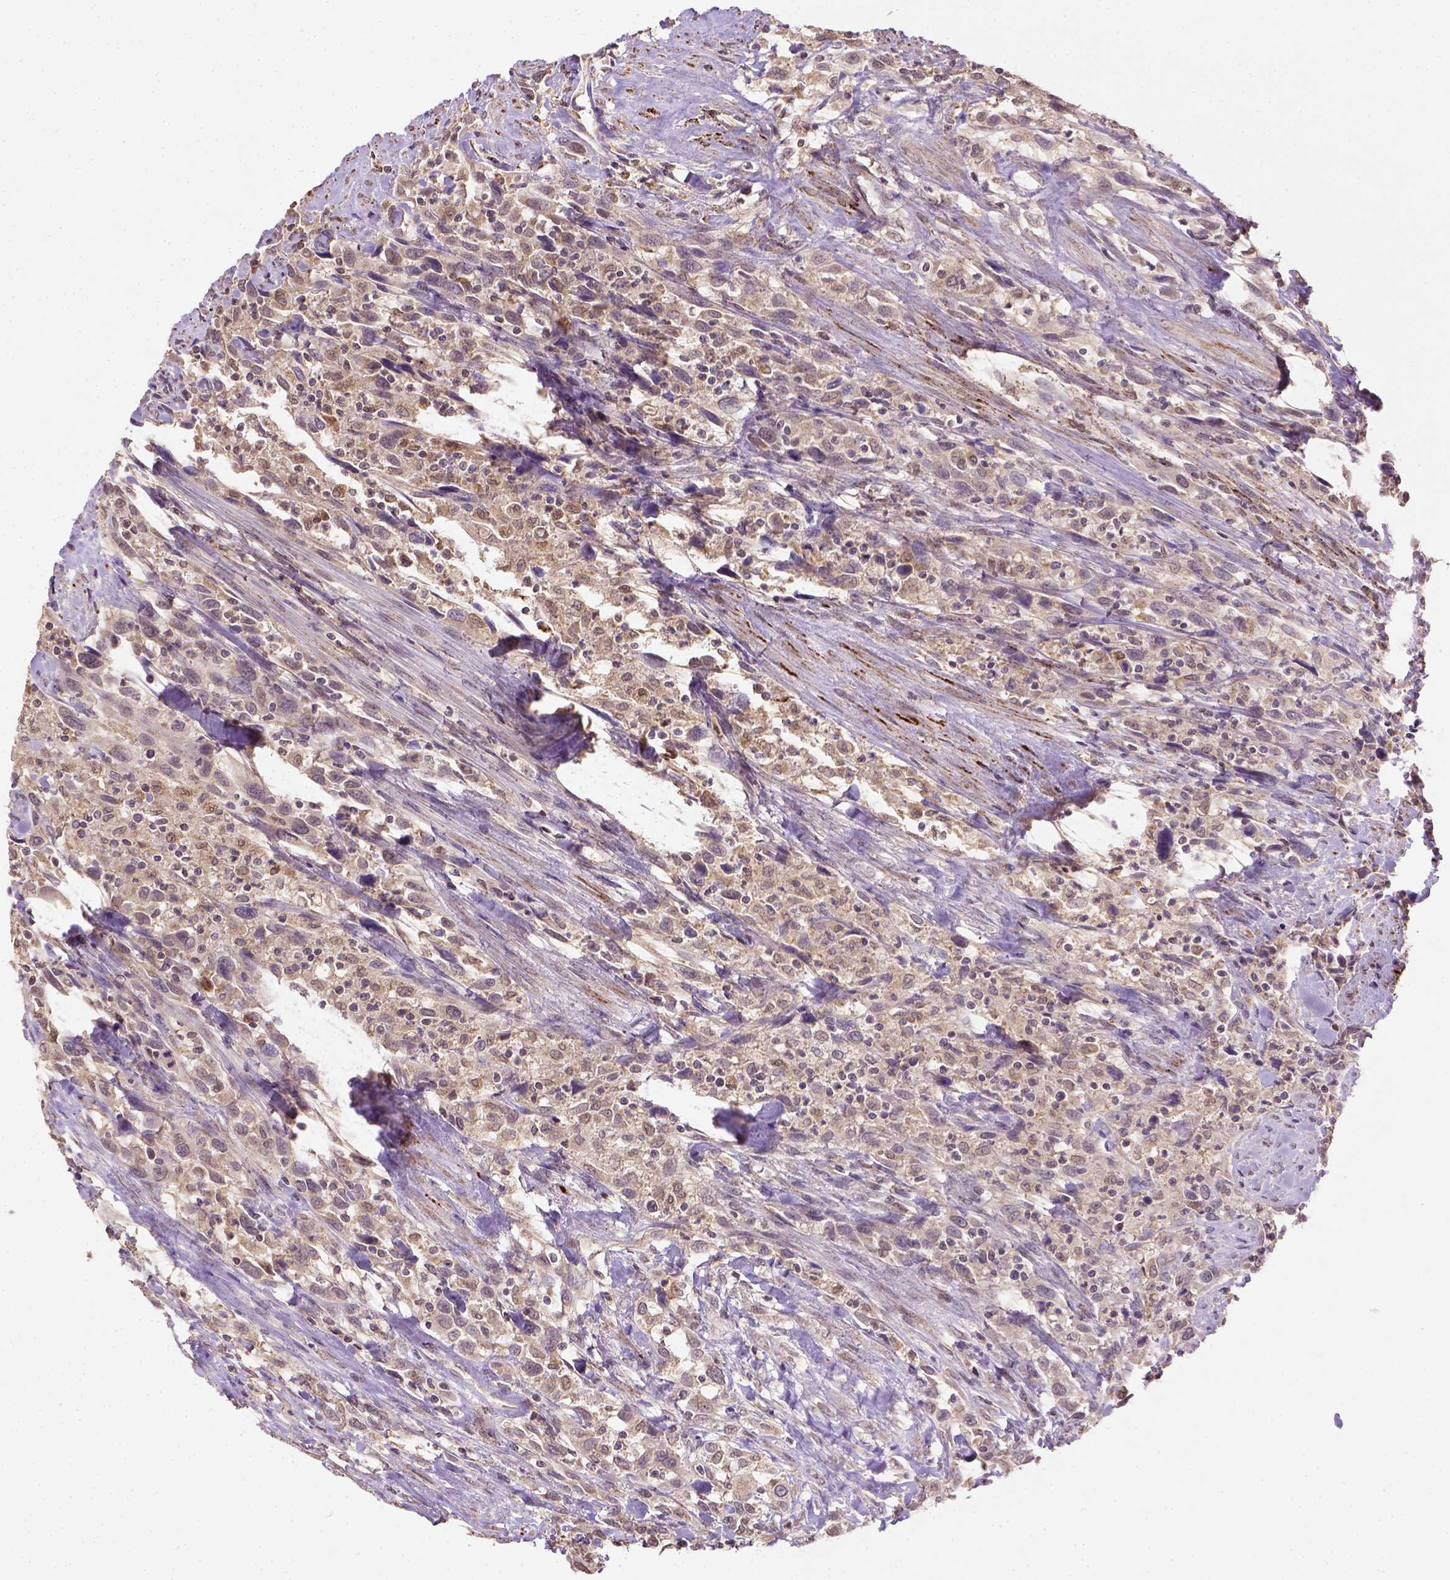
{"staining": {"intensity": "weak", "quantity": ">75%", "location": "cytoplasmic/membranous"}, "tissue": "urothelial cancer", "cell_type": "Tumor cells", "image_type": "cancer", "snomed": [{"axis": "morphology", "description": "Urothelial carcinoma, NOS"}, {"axis": "morphology", "description": "Urothelial carcinoma, High grade"}, {"axis": "topography", "description": "Urinary bladder"}], "caption": "Brown immunohistochemical staining in urothelial cancer displays weak cytoplasmic/membranous staining in about >75% of tumor cells.", "gene": "NUDT10", "patient": {"sex": "female", "age": 64}}